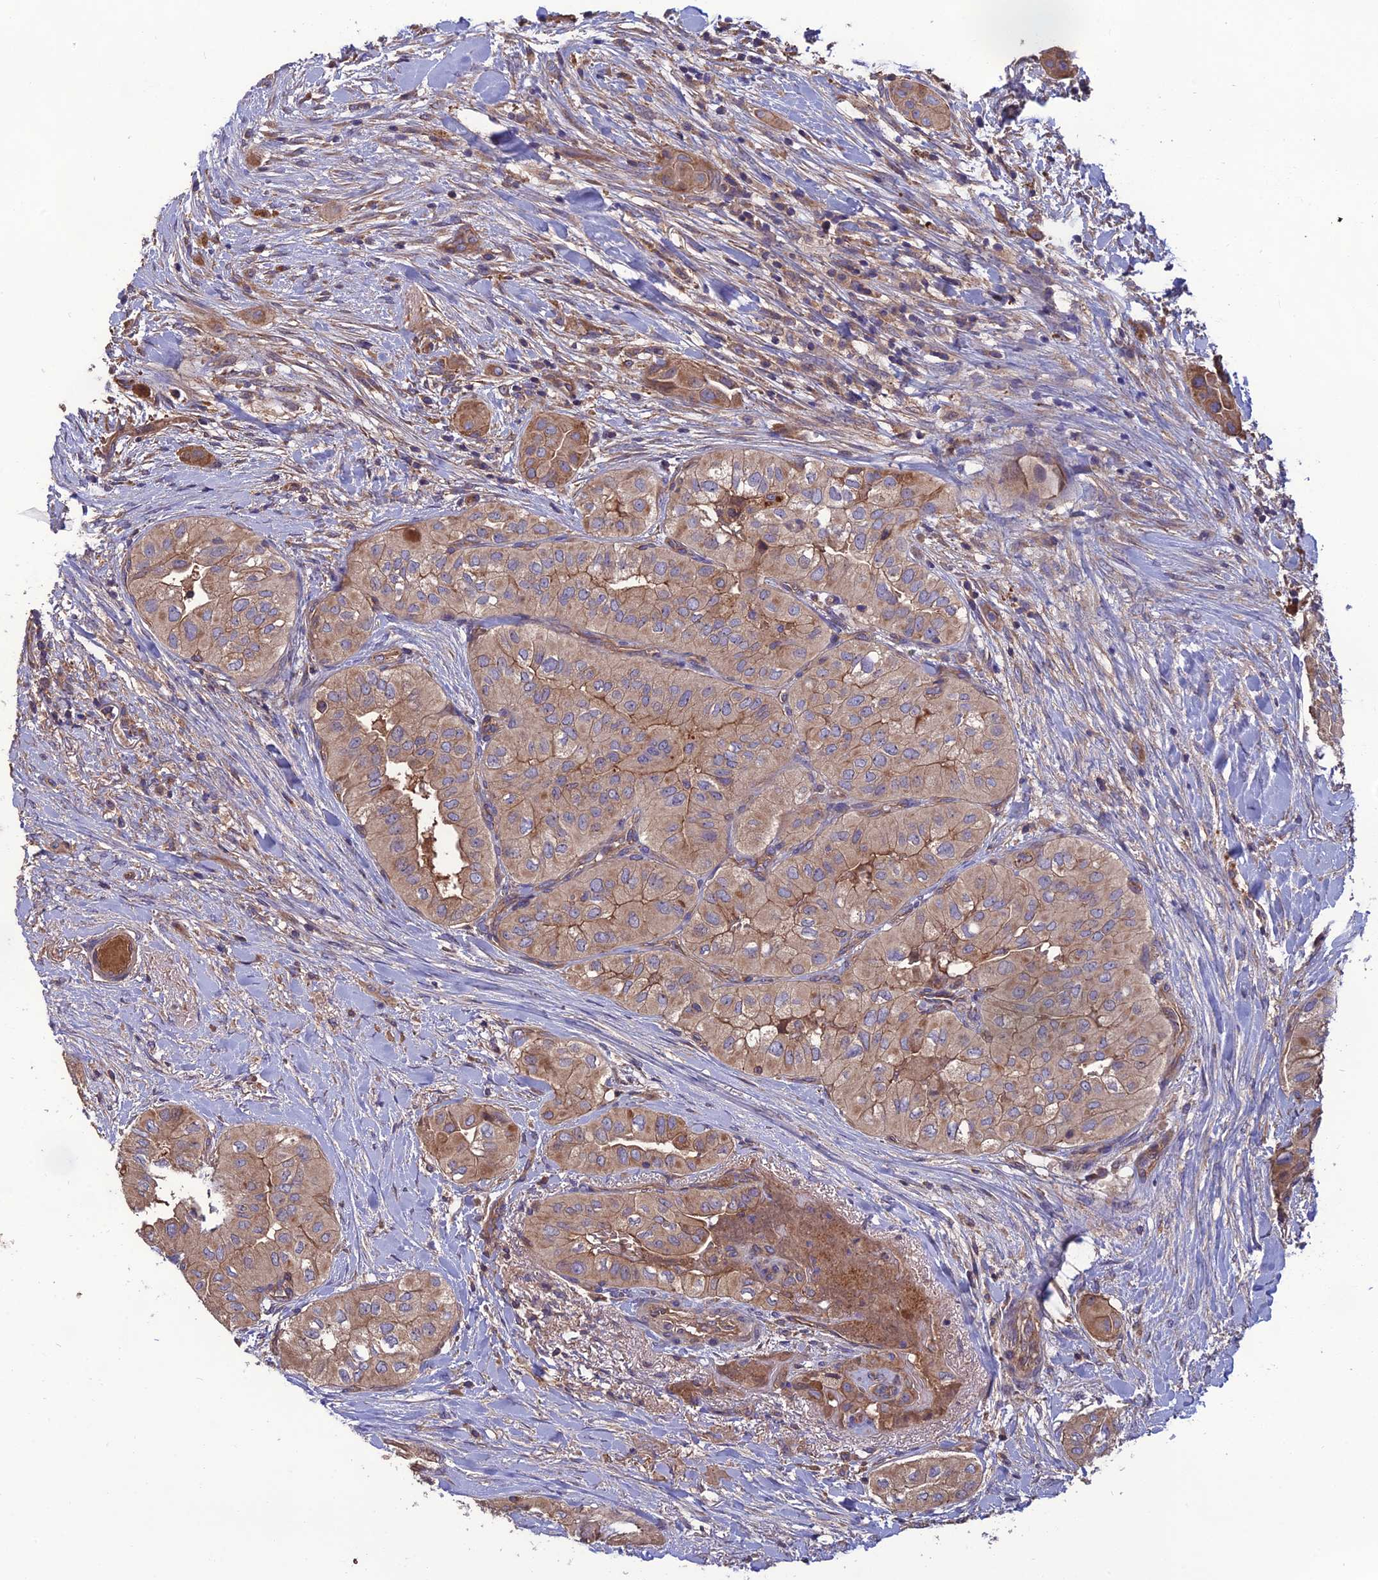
{"staining": {"intensity": "weak", "quantity": "25%-75%", "location": "cytoplasmic/membranous"}, "tissue": "head and neck cancer", "cell_type": "Tumor cells", "image_type": "cancer", "snomed": [{"axis": "morphology", "description": "Adenocarcinoma, NOS"}, {"axis": "topography", "description": "Head-Neck"}], "caption": "Protein staining shows weak cytoplasmic/membranous positivity in approximately 25%-75% of tumor cells in head and neck cancer (adenocarcinoma). (brown staining indicates protein expression, while blue staining denotes nuclei).", "gene": "GALR2", "patient": {"sex": "male", "age": 66}}